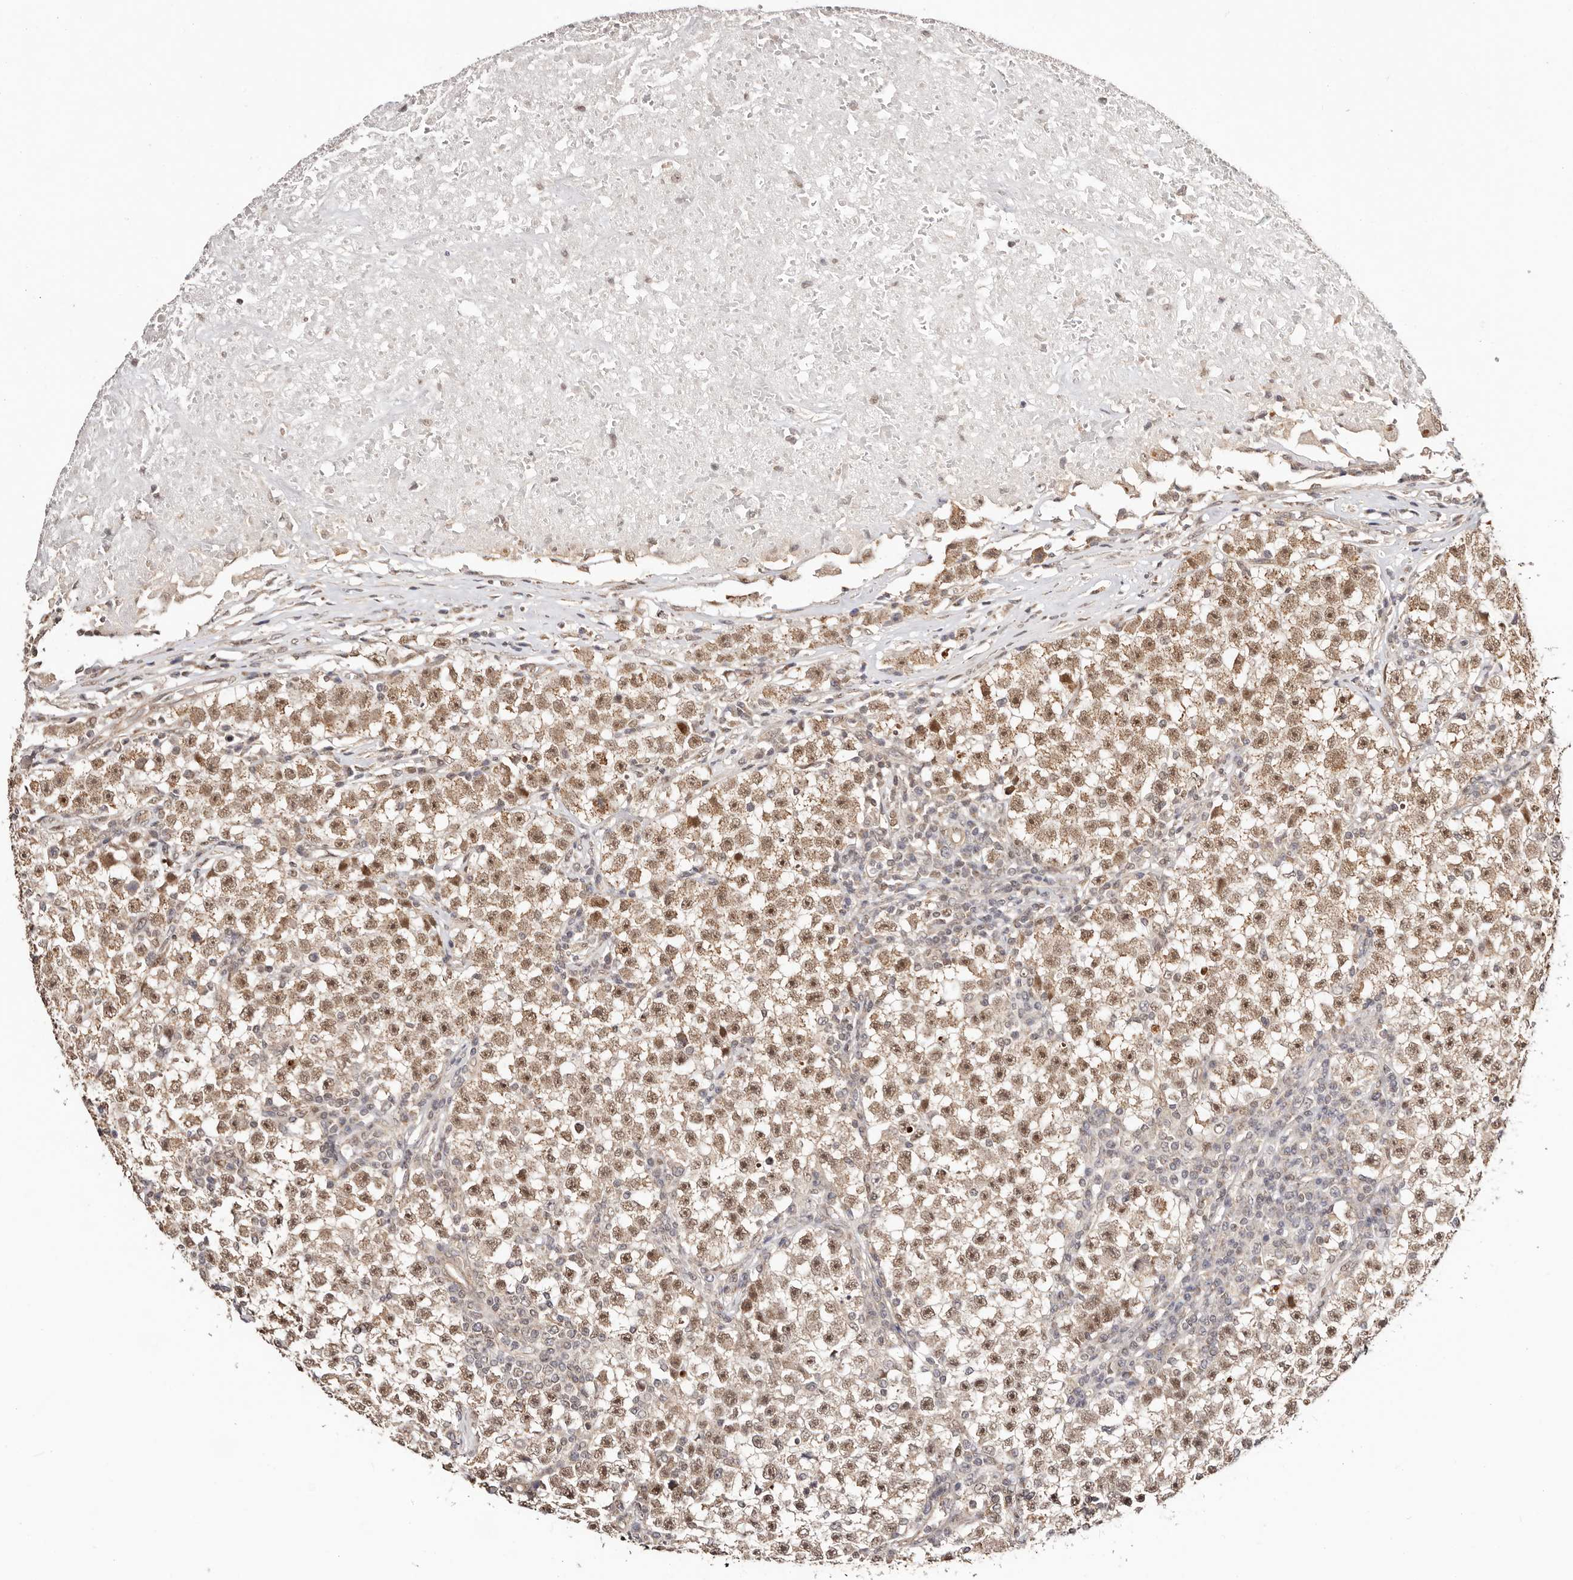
{"staining": {"intensity": "moderate", "quantity": ">75%", "location": "nuclear"}, "tissue": "testis cancer", "cell_type": "Tumor cells", "image_type": "cancer", "snomed": [{"axis": "morphology", "description": "Seminoma, NOS"}, {"axis": "topography", "description": "Testis"}], "caption": "This histopathology image exhibits immunohistochemistry (IHC) staining of human testis cancer (seminoma), with medium moderate nuclear positivity in approximately >75% of tumor cells.", "gene": "CTNNBL1", "patient": {"sex": "male", "age": 22}}